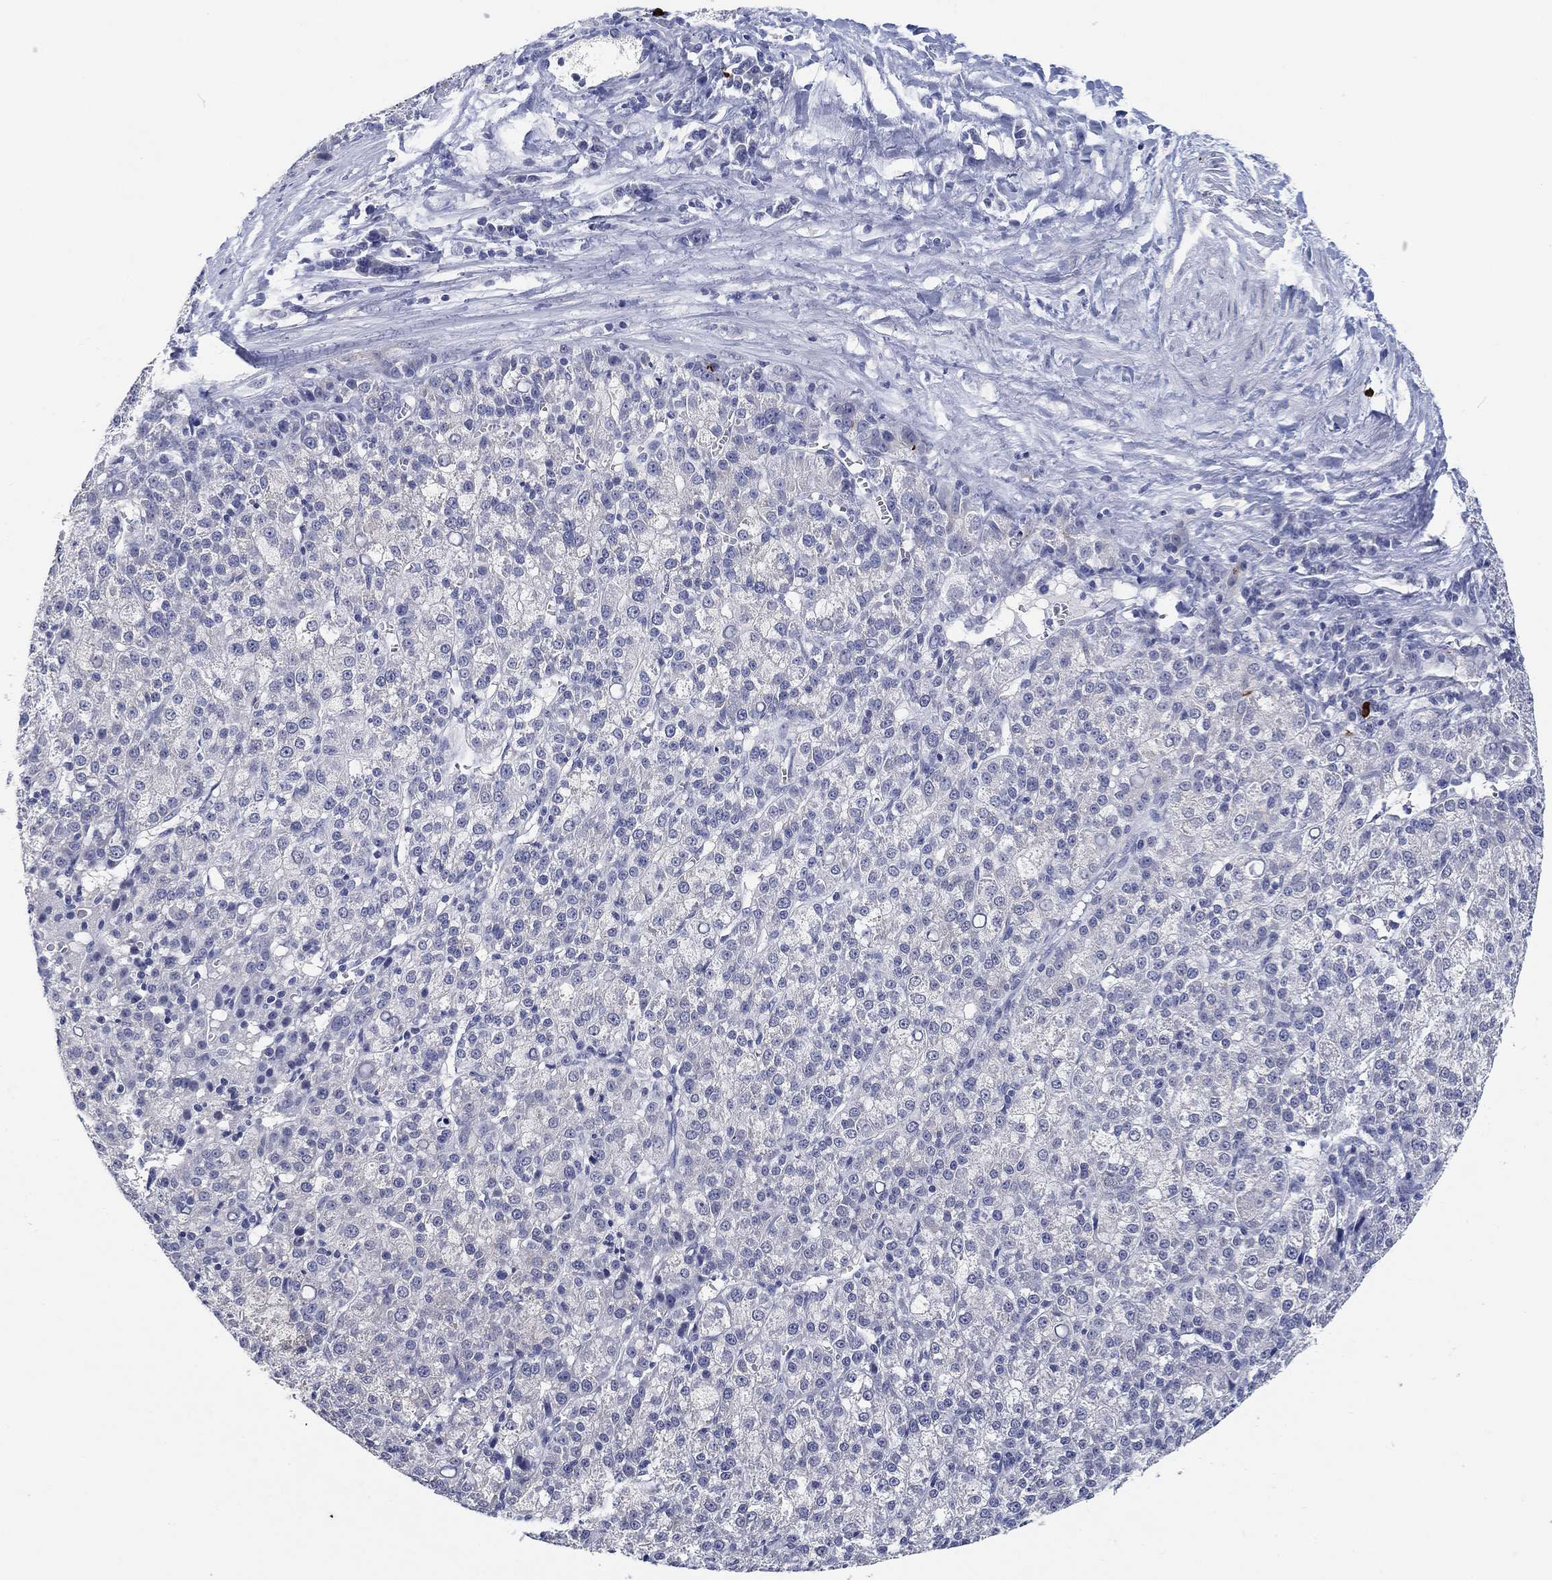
{"staining": {"intensity": "negative", "quantity": "none", "location": "none"}, "tissue": "liver cancer", "cell_type": "Tumor cells", "image_type": "cancer", "snomed": [{"axis": "morphology", "description": "Carcinoma, Hepatocellular, NOS"}, {"axis": "topography", "description": "Liver"}], "caption": "Histopathology image shows no protein positivity in tumor cells of hepatocellular carcinoma (liver) tissue.", "gene": "CLUL1", "patient": {"sex": "female", "age": 60}}